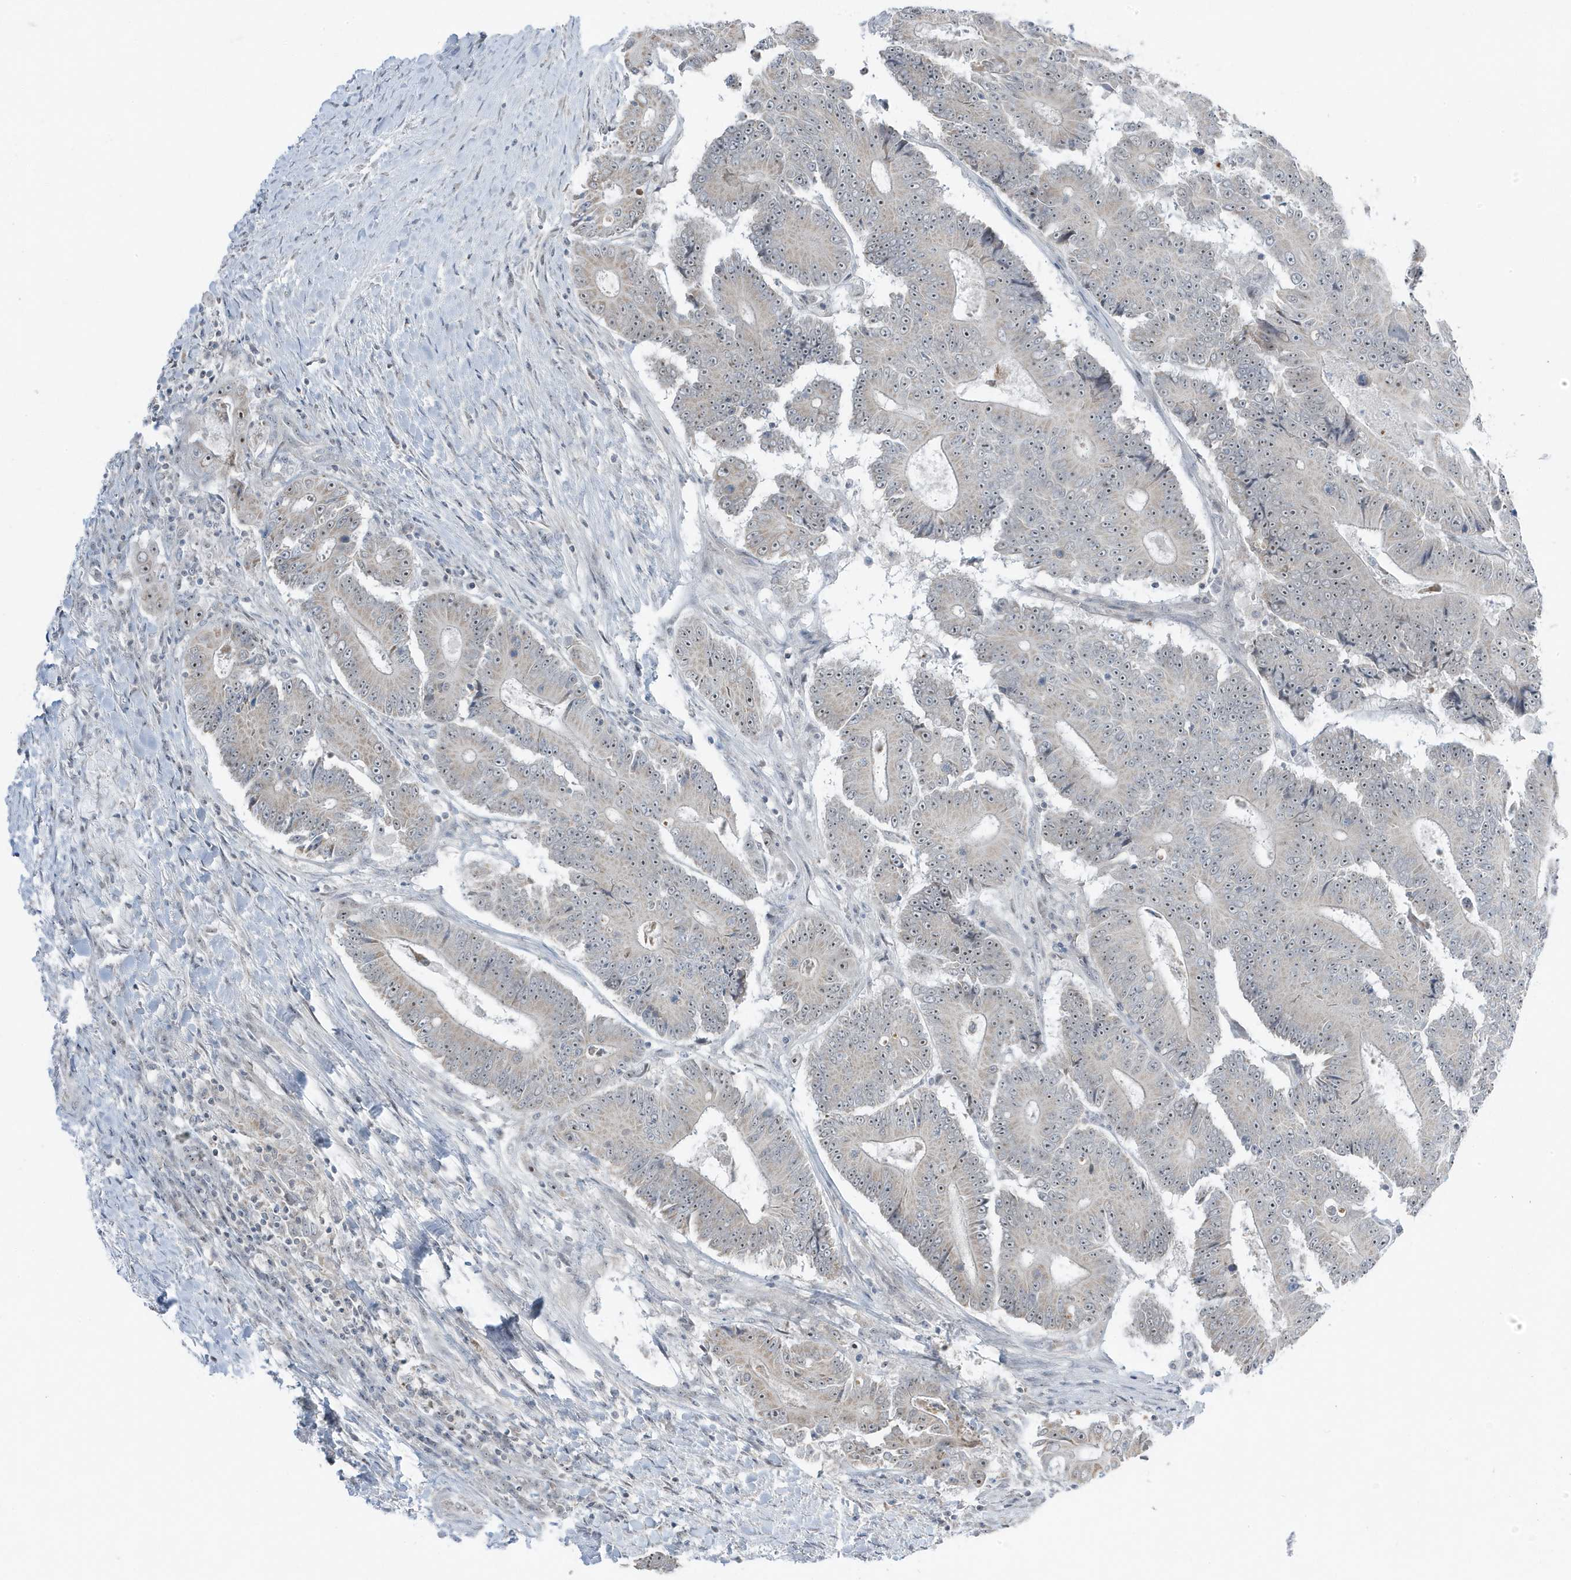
{"staining": {"intensity": "negative", "quantity": "none", "location": "none"}, "tissue": "colorectal cancer", "cell_type": "Tumor cells", "image_type": "cancer", "snomed": [{"axis": "morphology", "description": "Adenocarcinoma, NOS"}, {"axis": "topography", "description": "Colon"}], "caption": "This is an IHC micrograph of adenocarcinoma (colorectal). There is no positivity in tumor cells.", "gene": "TSEN15", "patient": {"sex": "male", "age": 83}}